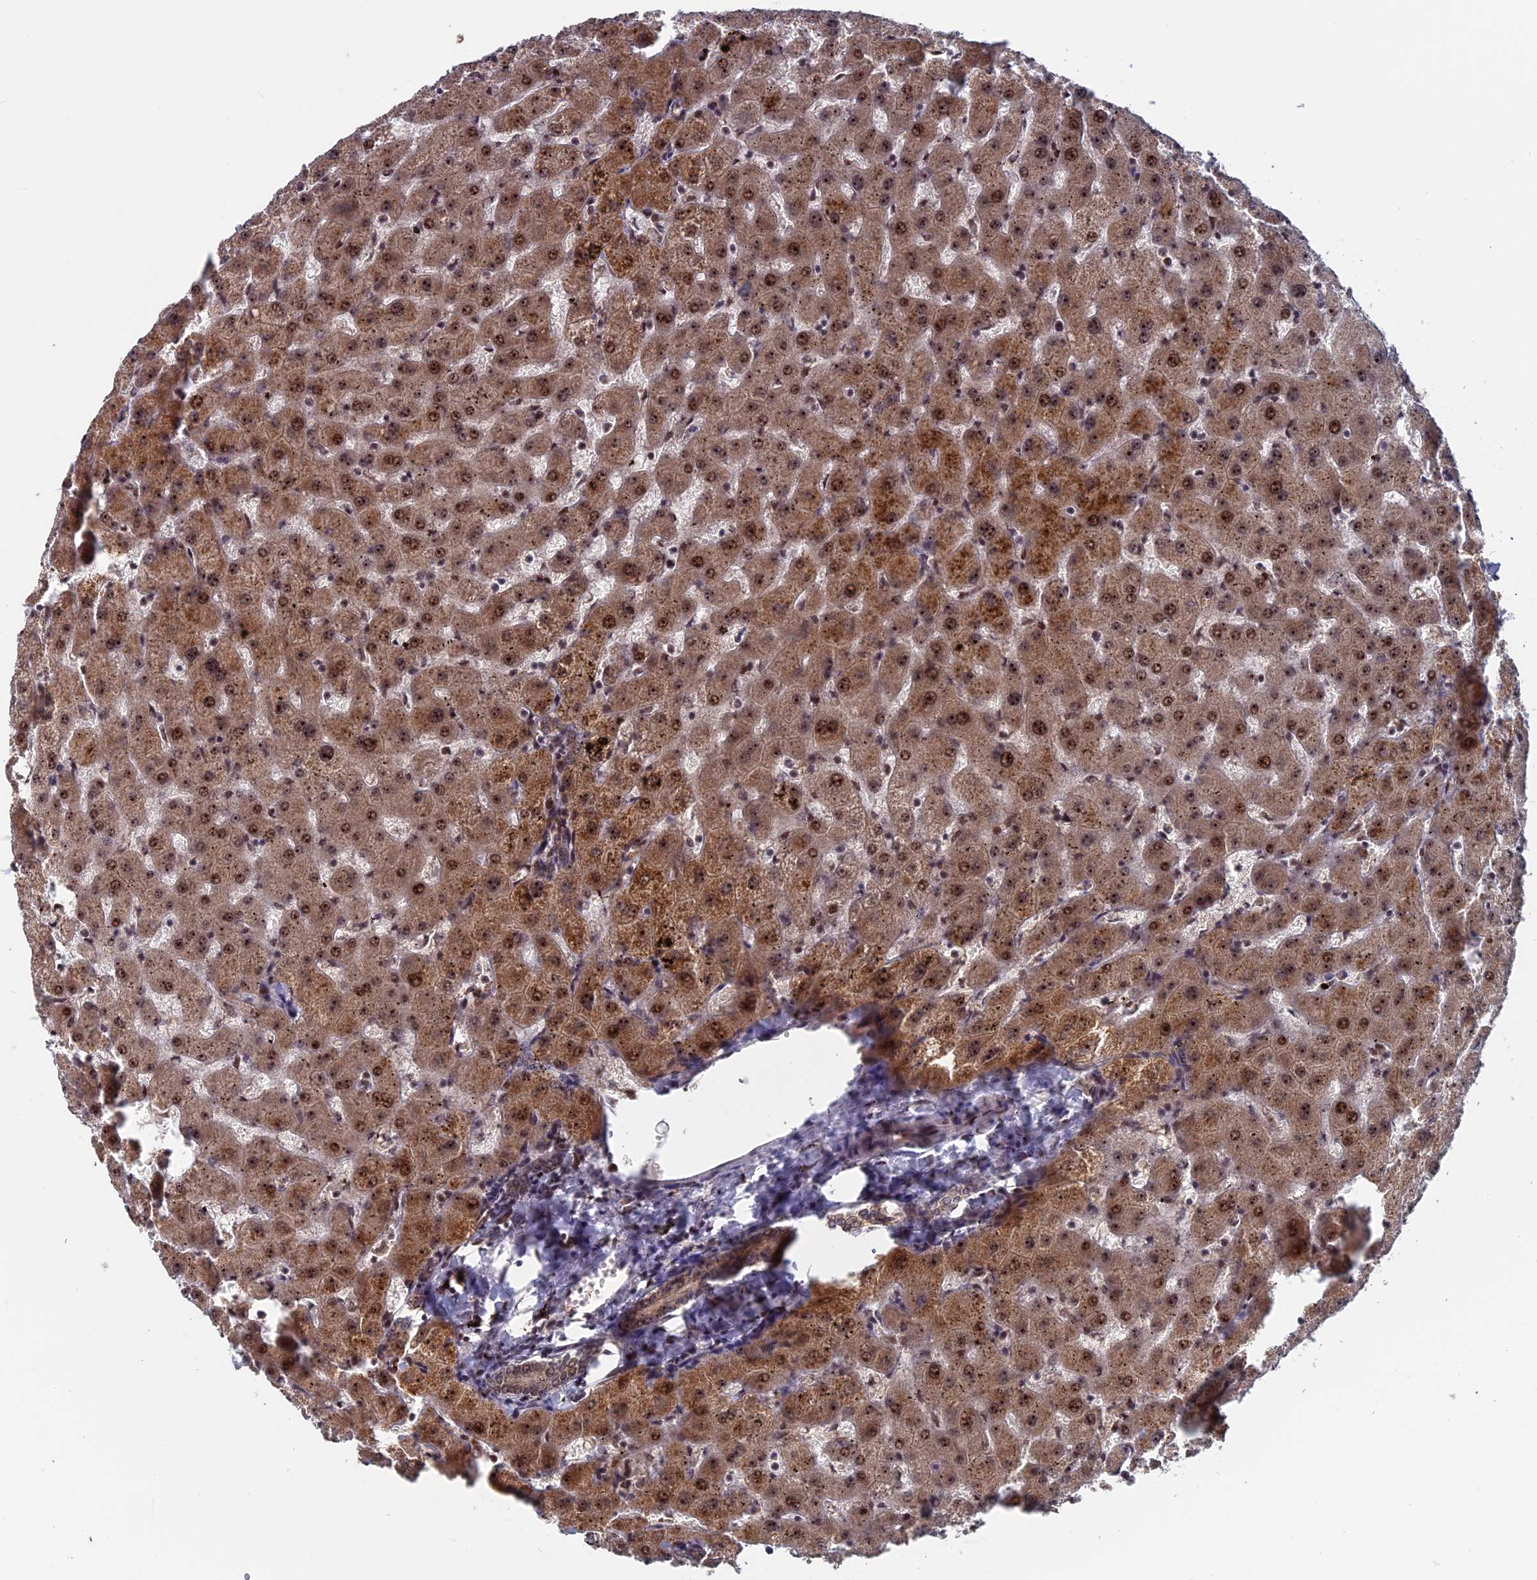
{"staining": {"intensity": "moderate", "quantity": ">75%", "location": "cytoplasmic/membranous,nuclear"}, "tissue": "liver", "cell_type": "Cholangiocytes", "image_type": "normal", "snomed": [{"axis": "morphology", "description": "Normal tissue, NOS"}, {"axis": "topography", "description": "Liver"}], "caption": "Cholangiocytes demonstrate moderate cytoplasmic/membranous,nuclear staining in about >75% of cells in unremarkable liver.", "gene": "CACTIN", "patient": {"sex": "female", "age": 63}}